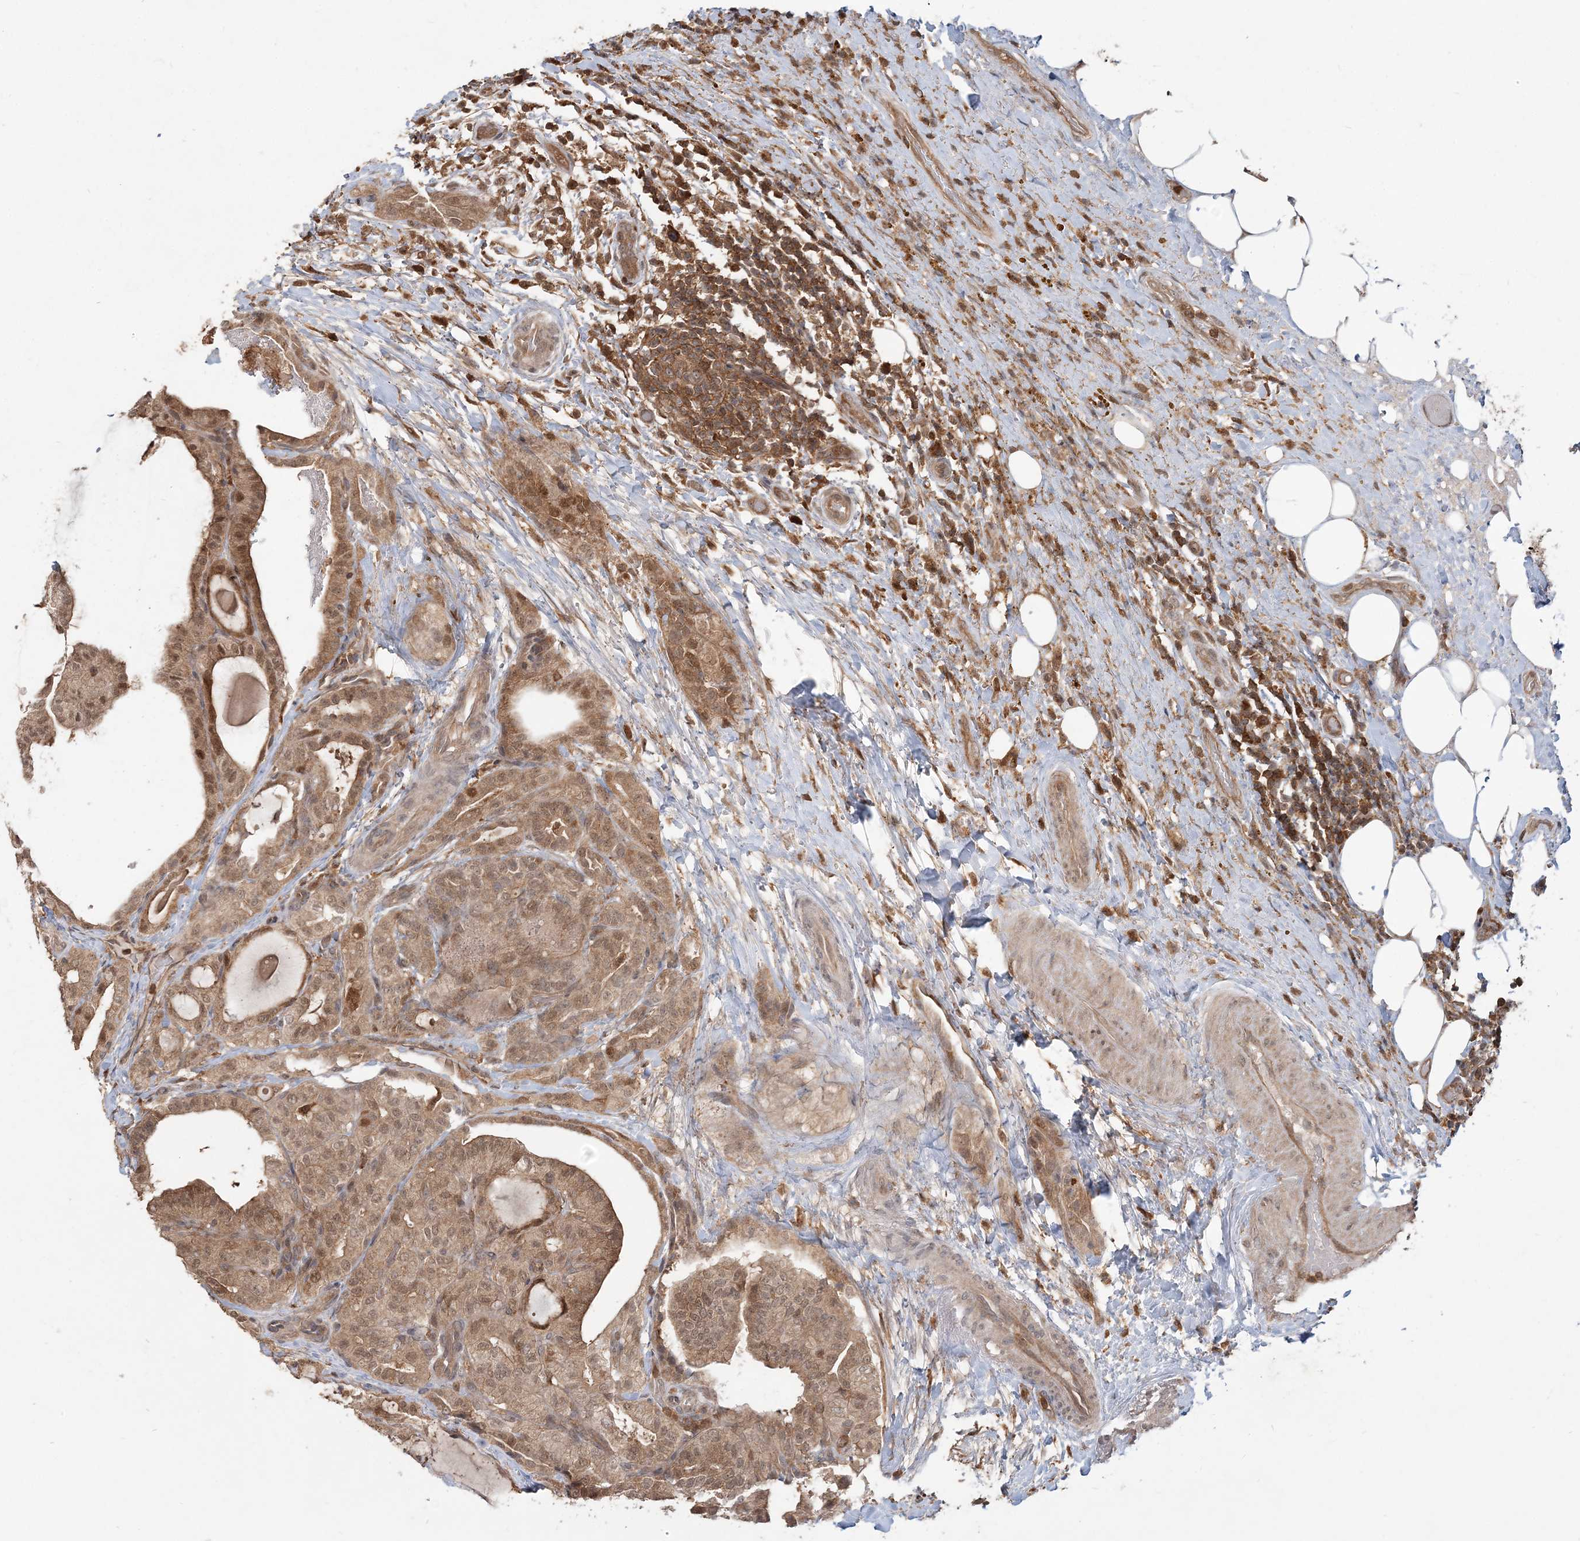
{"staining": {"intensity": "moderate", "quantity": ">75%", "location": "cytoplasmic/membranous,nuclear"}, "tissue": "thyroid cancer", "cell_type": "Tumor cells", "image_type": "cancer", "snomed": [{"axis": "morphology", "description": "Papillary adenocarcinoma, NOS"}, {"axis": "topography", "description": "Thyroid gland"}], "caption": "This histopathology image exhibits thyroid cancer (papillary adenocarcinoma) stained with IHC to label a protein in brown. The cytoplasmic/membranous and nuclear of tumor cells show moderate positivity for the protein. Nuclei are counter-stained blue.", "gene": "CAB39", "patient": {"sex": "male", "age": 77}}